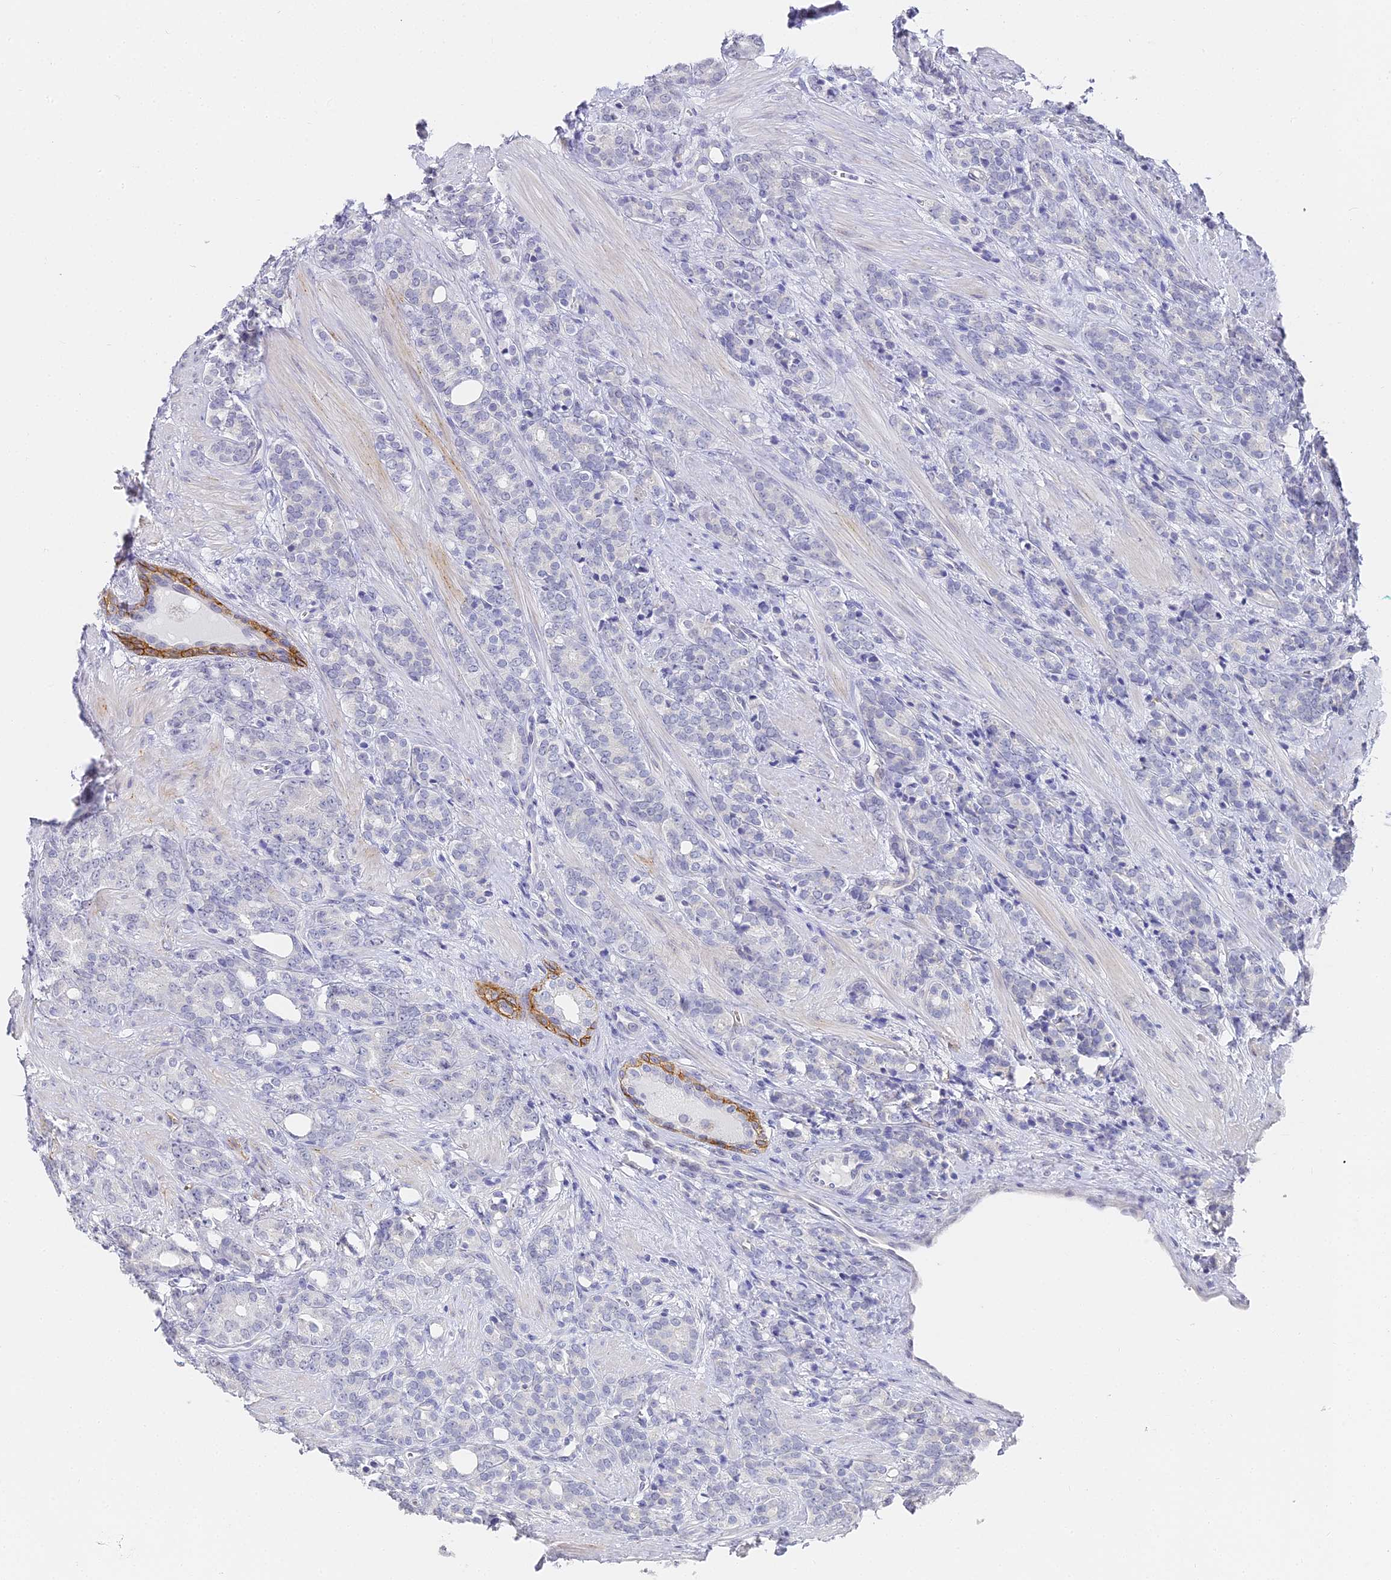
{"staining": {"intensity": "negative", "quantity": "none", "location": "none"}, "tissue": "prostate cancer", "cell_type": "Tumor cells", "image_type": "cancer", "snomed": [{"axis": "morphology", "description": "Adenocarcinoma, High grade"}, {"axis": "topography", "description": "Prostate"}], "caption": "Immunohistochemistry of human prostate cancer reveals no positivity in tumor cells.", "gene": "GJA1", "patient": {"sex": "male", "age": 62}}